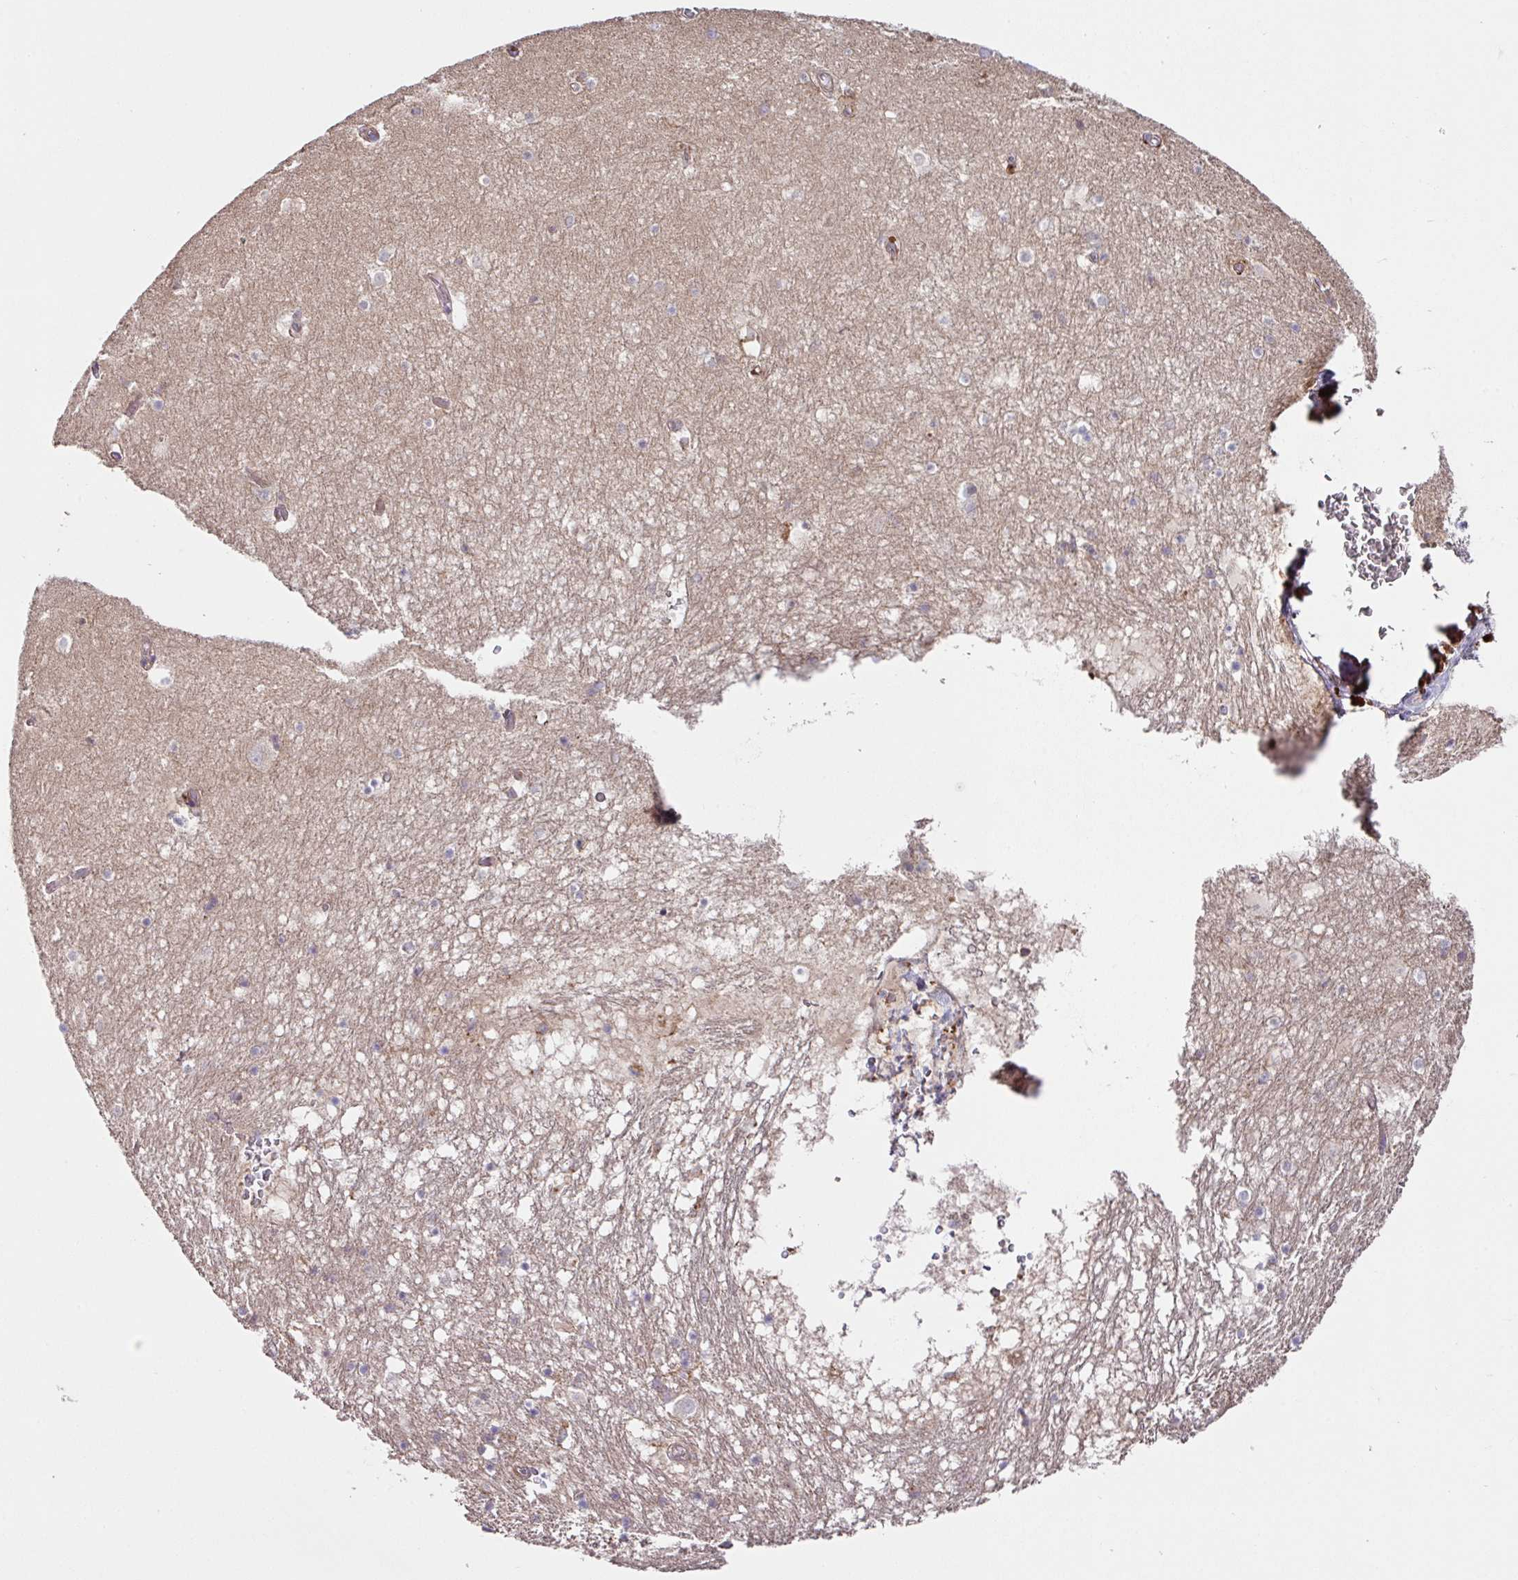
{"staining": {"intensity": "negative", "quantity": "none", "location": "none"}, "tissue": "hippocampus", "cell_type": "Glial cells", "image_type": "normal", "snomed": [{"axis": "morphology", "description": "Normal tissue, NOS"}, {"axis": "topography", "description": "Hippocampus"}], "caption": "High magnification brightfield microscopy of normal hippocampus stained with DAB (3,3'-diaminobenzidine) (brown) and counterstained with hematoxylin (blue): glial cells show no significant expression.", "gene": "RIC1", "patient": {"sex": "female", "age": 52}}